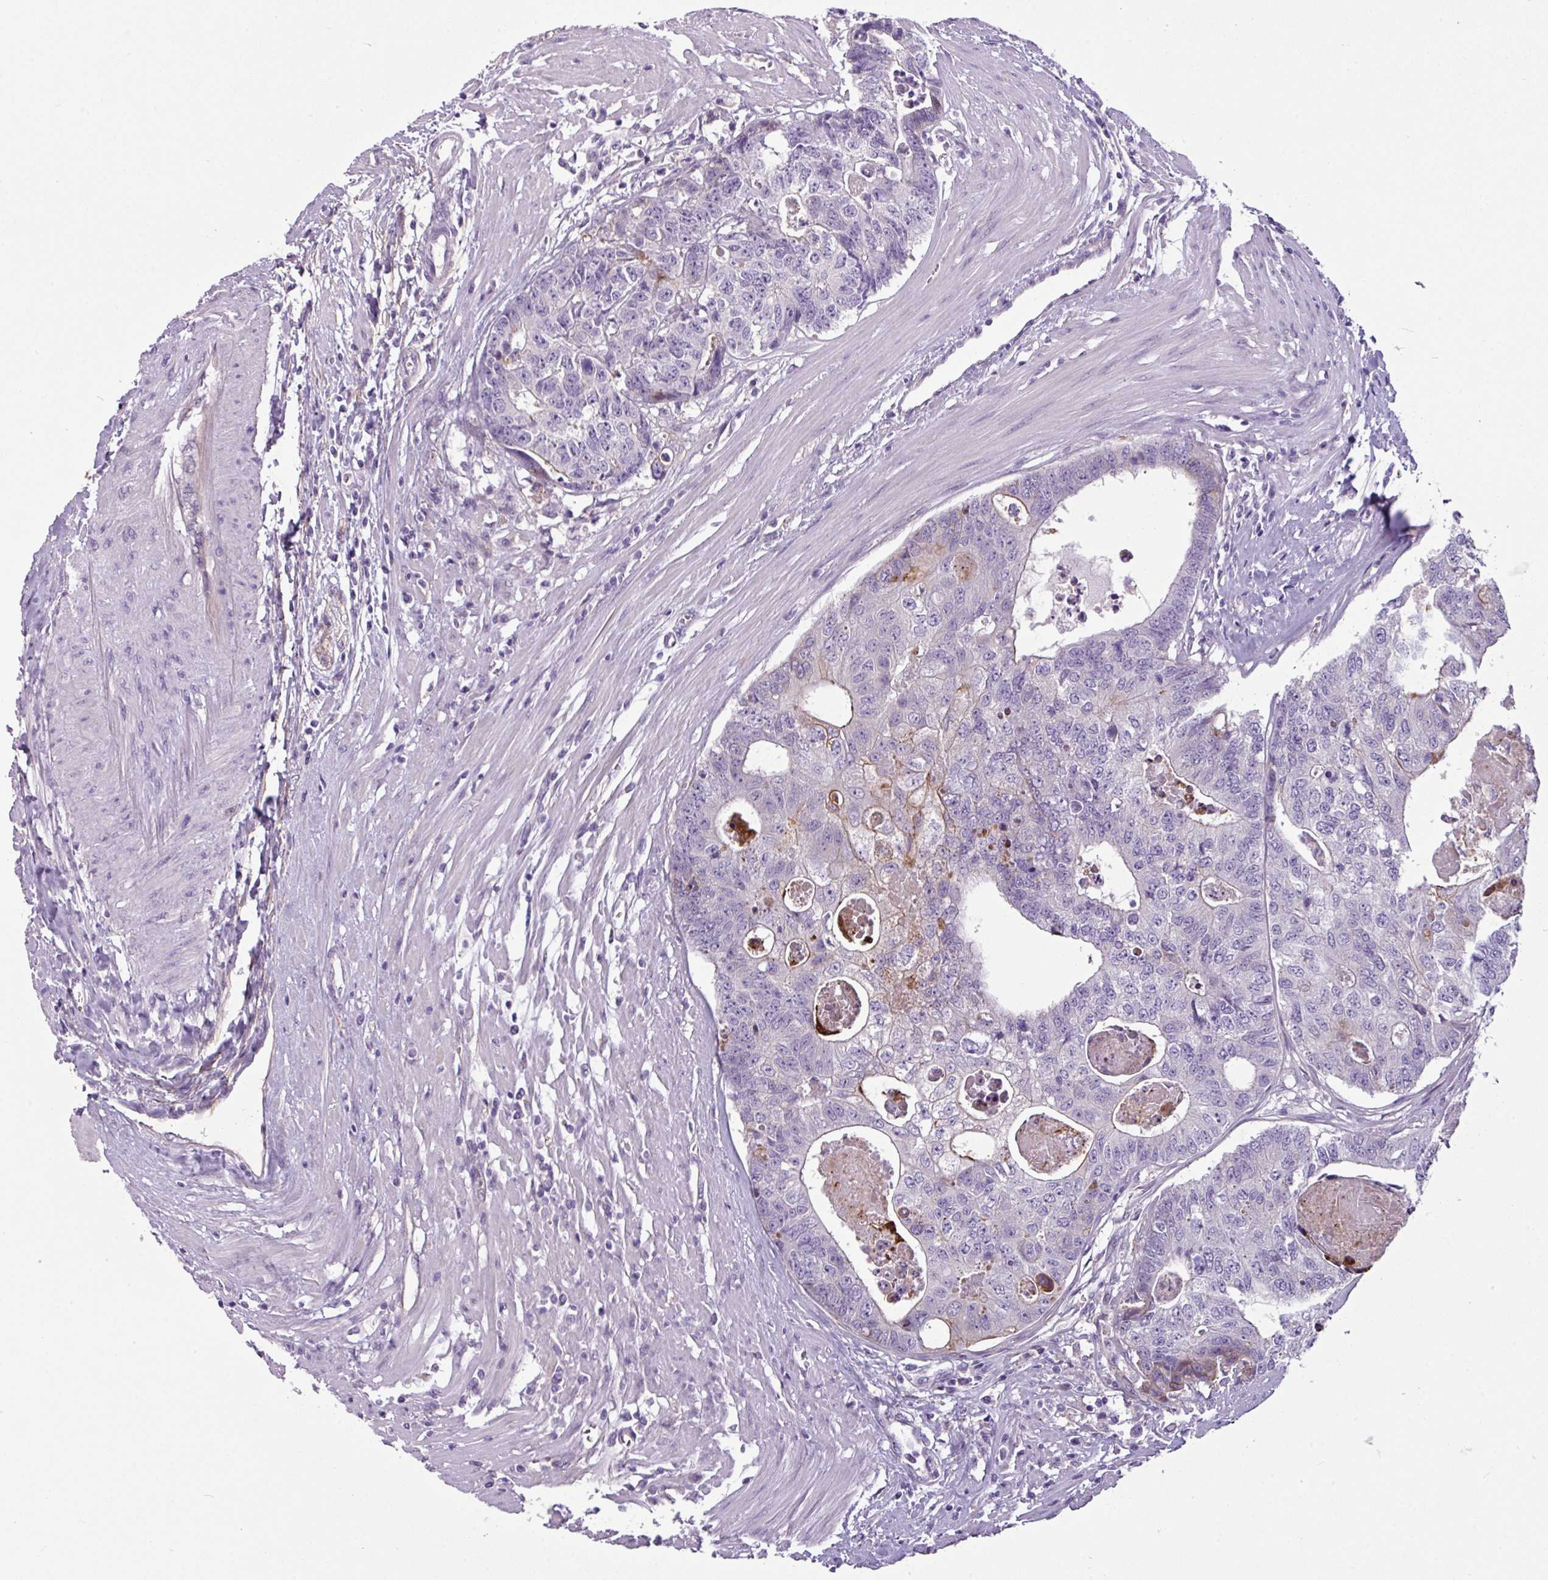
{"staining": {"intensity": "weak", "quantity": "<25%", "location": "cytoplasmic/membranous"}, "tissue": "colorectal cancer", "cell_type": "Tumor cells", "image_type": "cancer", "snomed": [{"axis": "morphology", "description": "Adenocarcinoma, NOS"}, {"axis": "topography", "description": "Colon"}], "caption": "Immunohistochemistry (IHC) photomicrograph of human colorectal cancer (adenocarcinoma) stained for a protein (brown), which shows no staining in tumor cells.", "gene": "TMEM178B", "patient": {"sex": "female", "age": 67}}